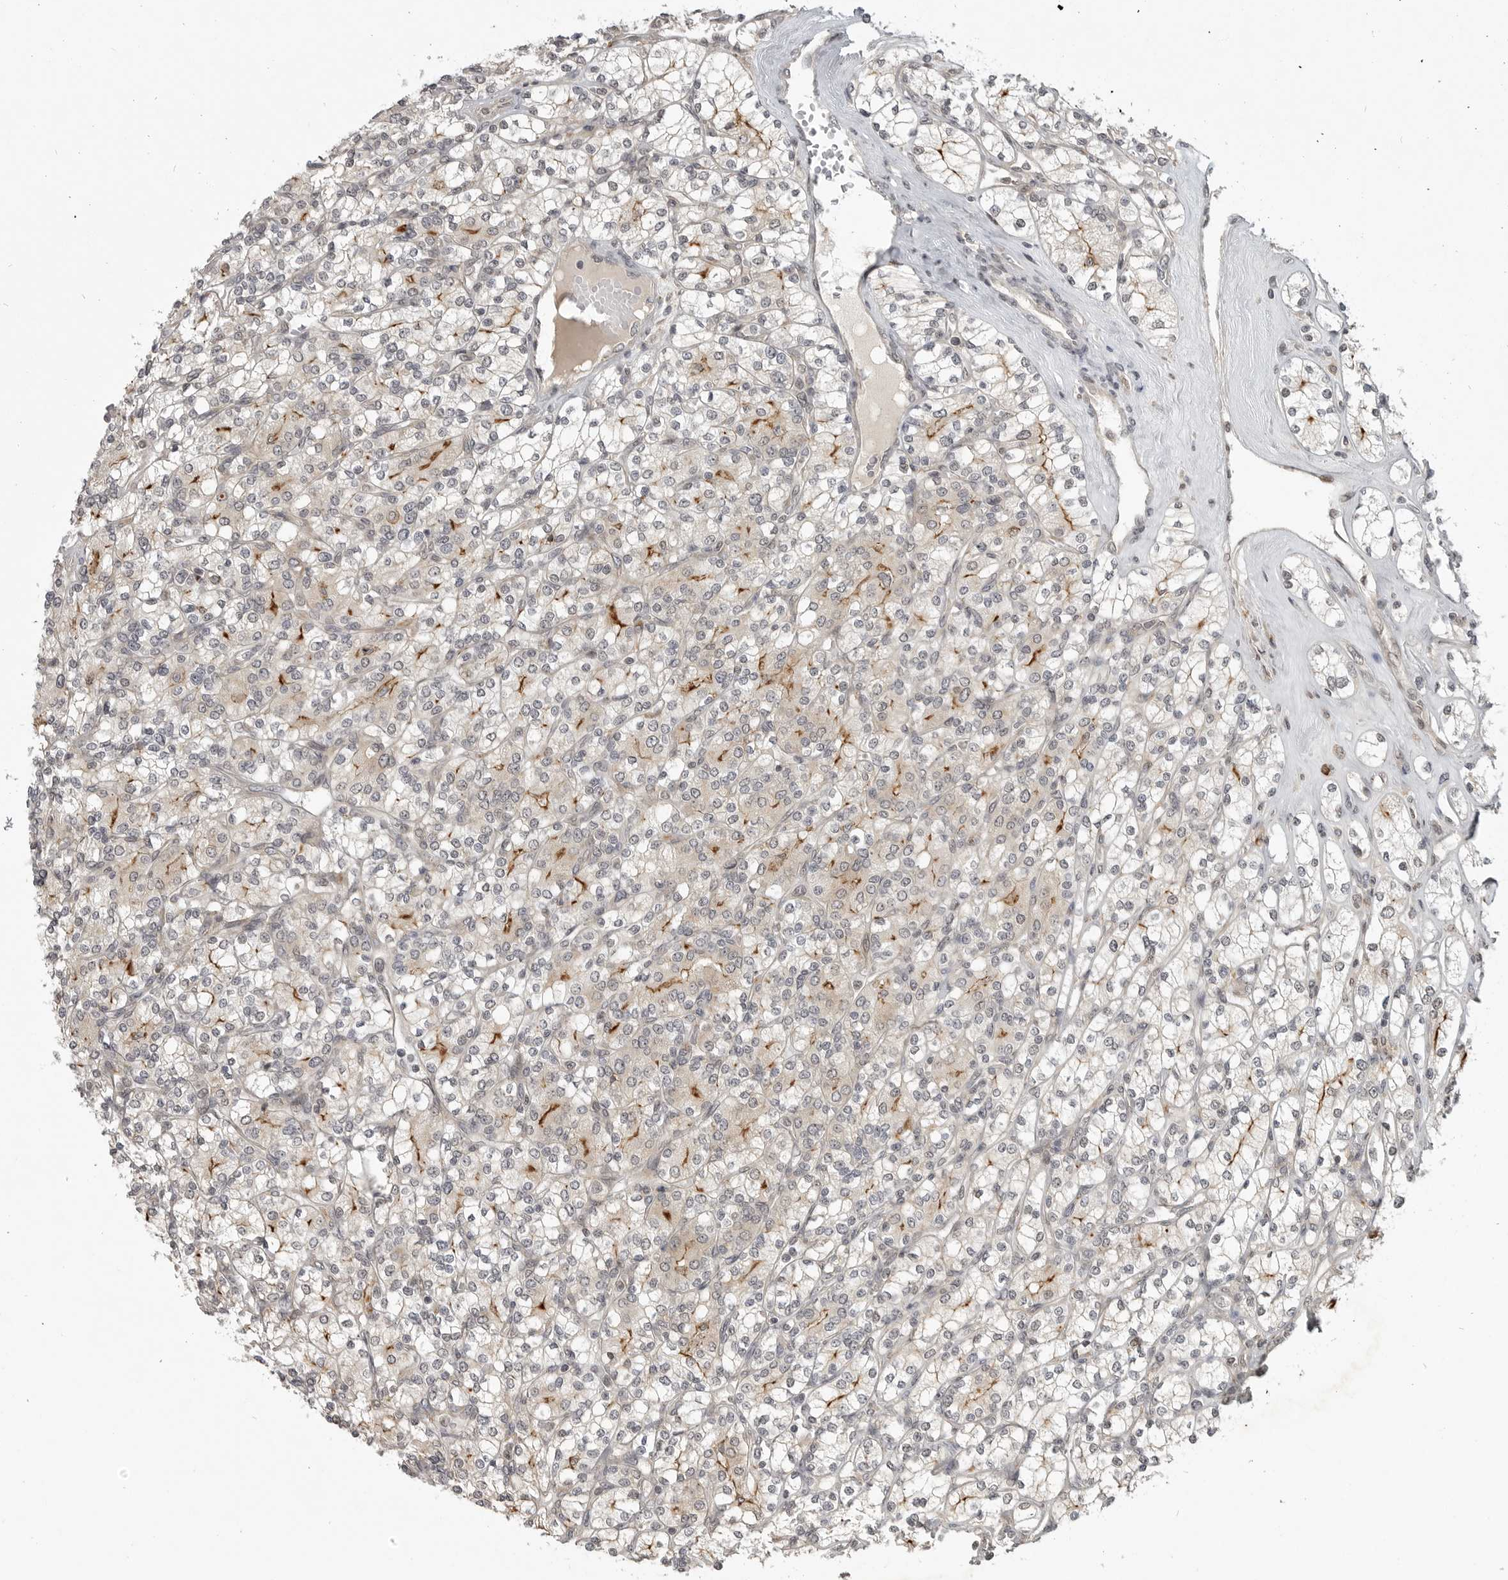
{"staining": {"intensity": "moderate", "quantity": "<25%", "location": "cytoplasmic/membranous"}, "tissue": "renal cancer", "cell_type": "Tumor cells", "image_type": "cancer", "snomed": [{"axis": "morphology", "description": "Adenocarcinoma, NOS"}, {"axis": "topography", "description": "Kidney"}], "caption": "About <25% of tumor cells in human adenocarcinoma (renal) exhibit moderate cytoplasmic/membranous protein expression as visualized by brown immunohistochemical staining.", "gene": "CEP295NL", "patient": {"sex": "male", "age": 77}}